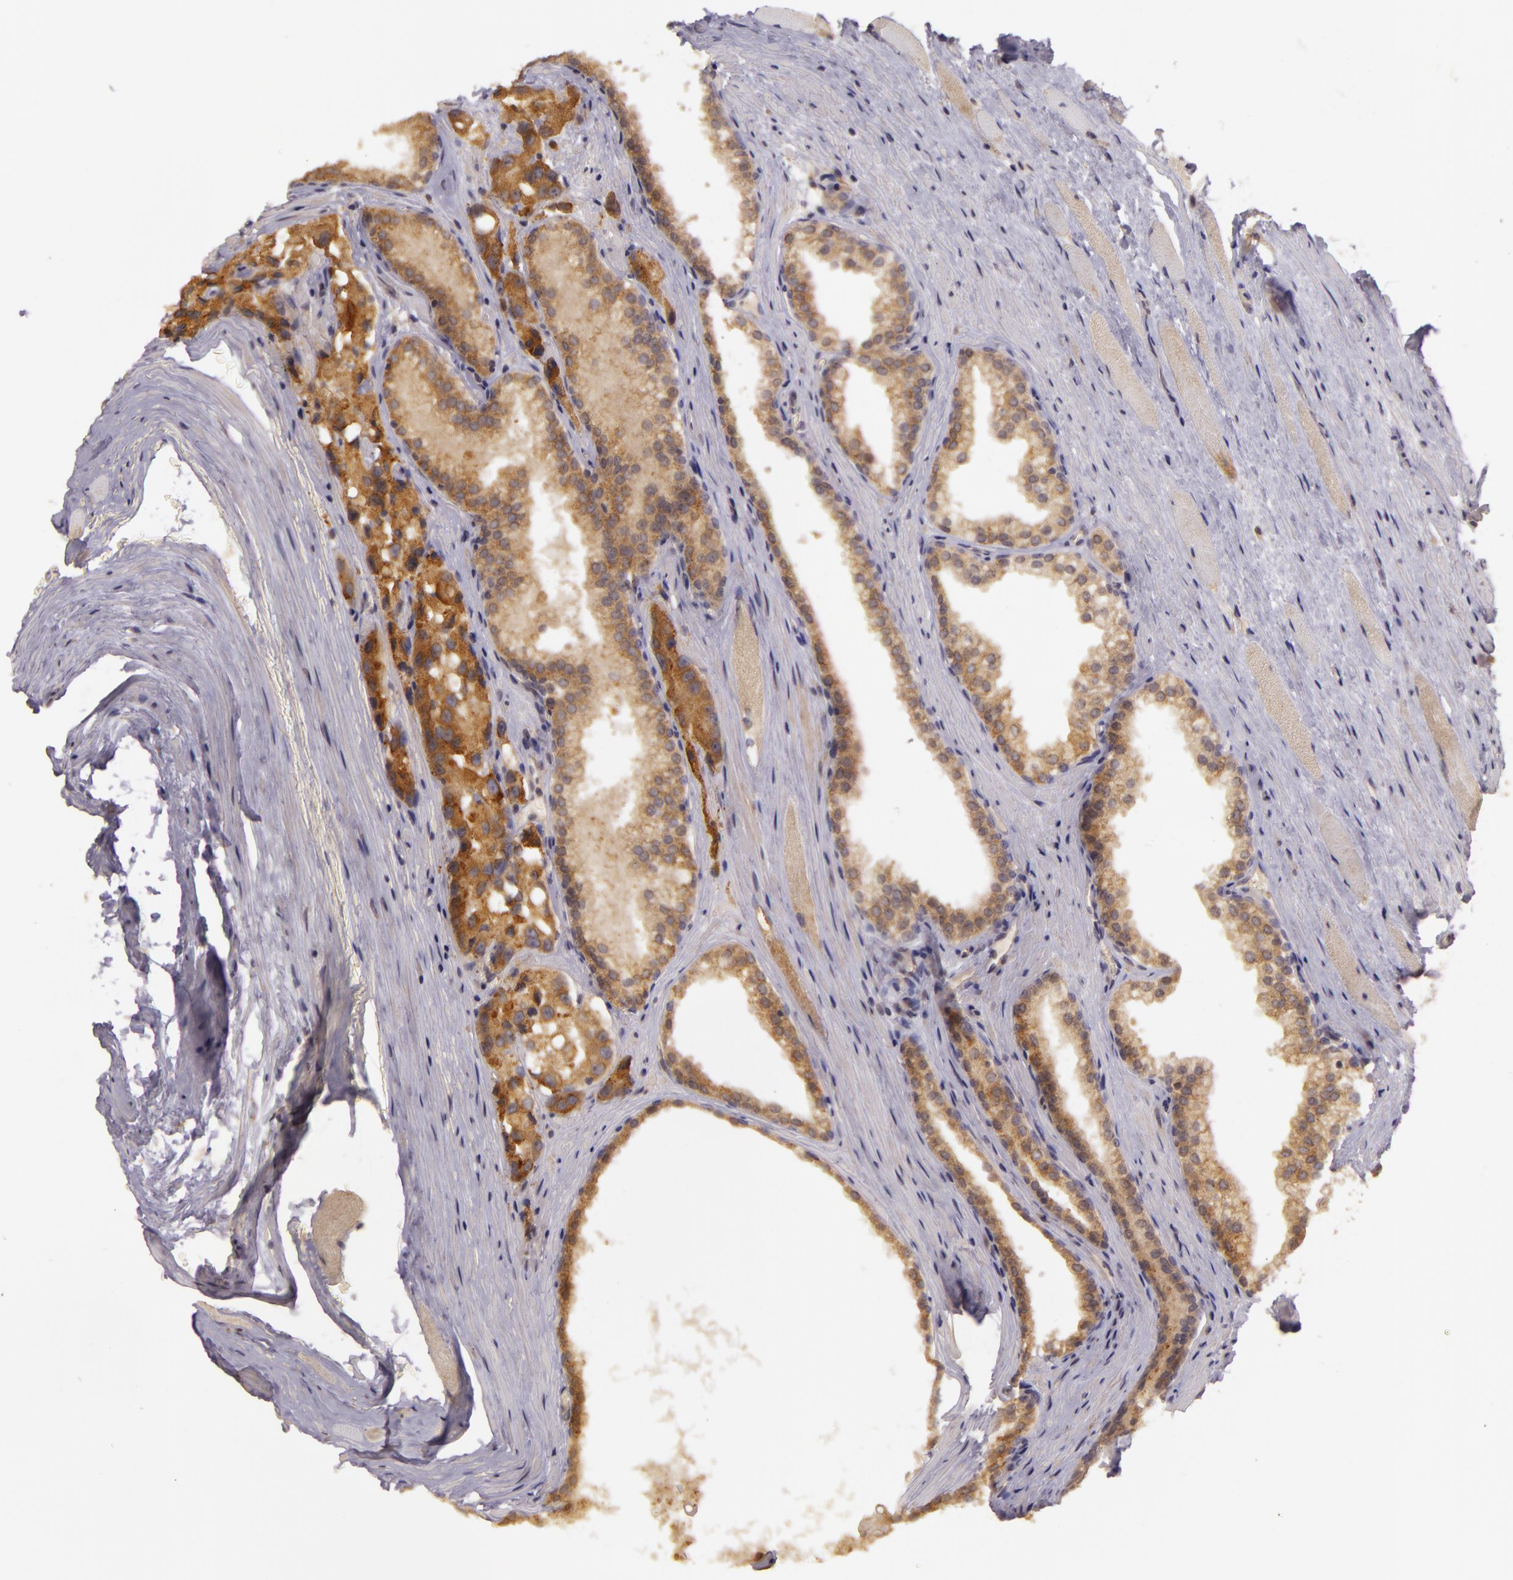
{"staining": {"intensity": "moderate", "quantity": ">75%", "location": "cytoplasmic/membranous"}, "tissue": "prostate cancer", "cell_type": "Tumor cells", "image_type": "cancer", "snomed": [{"axis": "morphology", "description": "Adenocarcinoma, Medium grade"}, {"axis": "topography", "description": "Prostate"}], "caption": "Prostate cancer stained for a protein (brown) displays moderate cytoplasmic/membranous positive positivity in approximately >75% of tumor cells.", "gene": "PPP1R3F", "patient": {"sex": "male", "age": 72}}